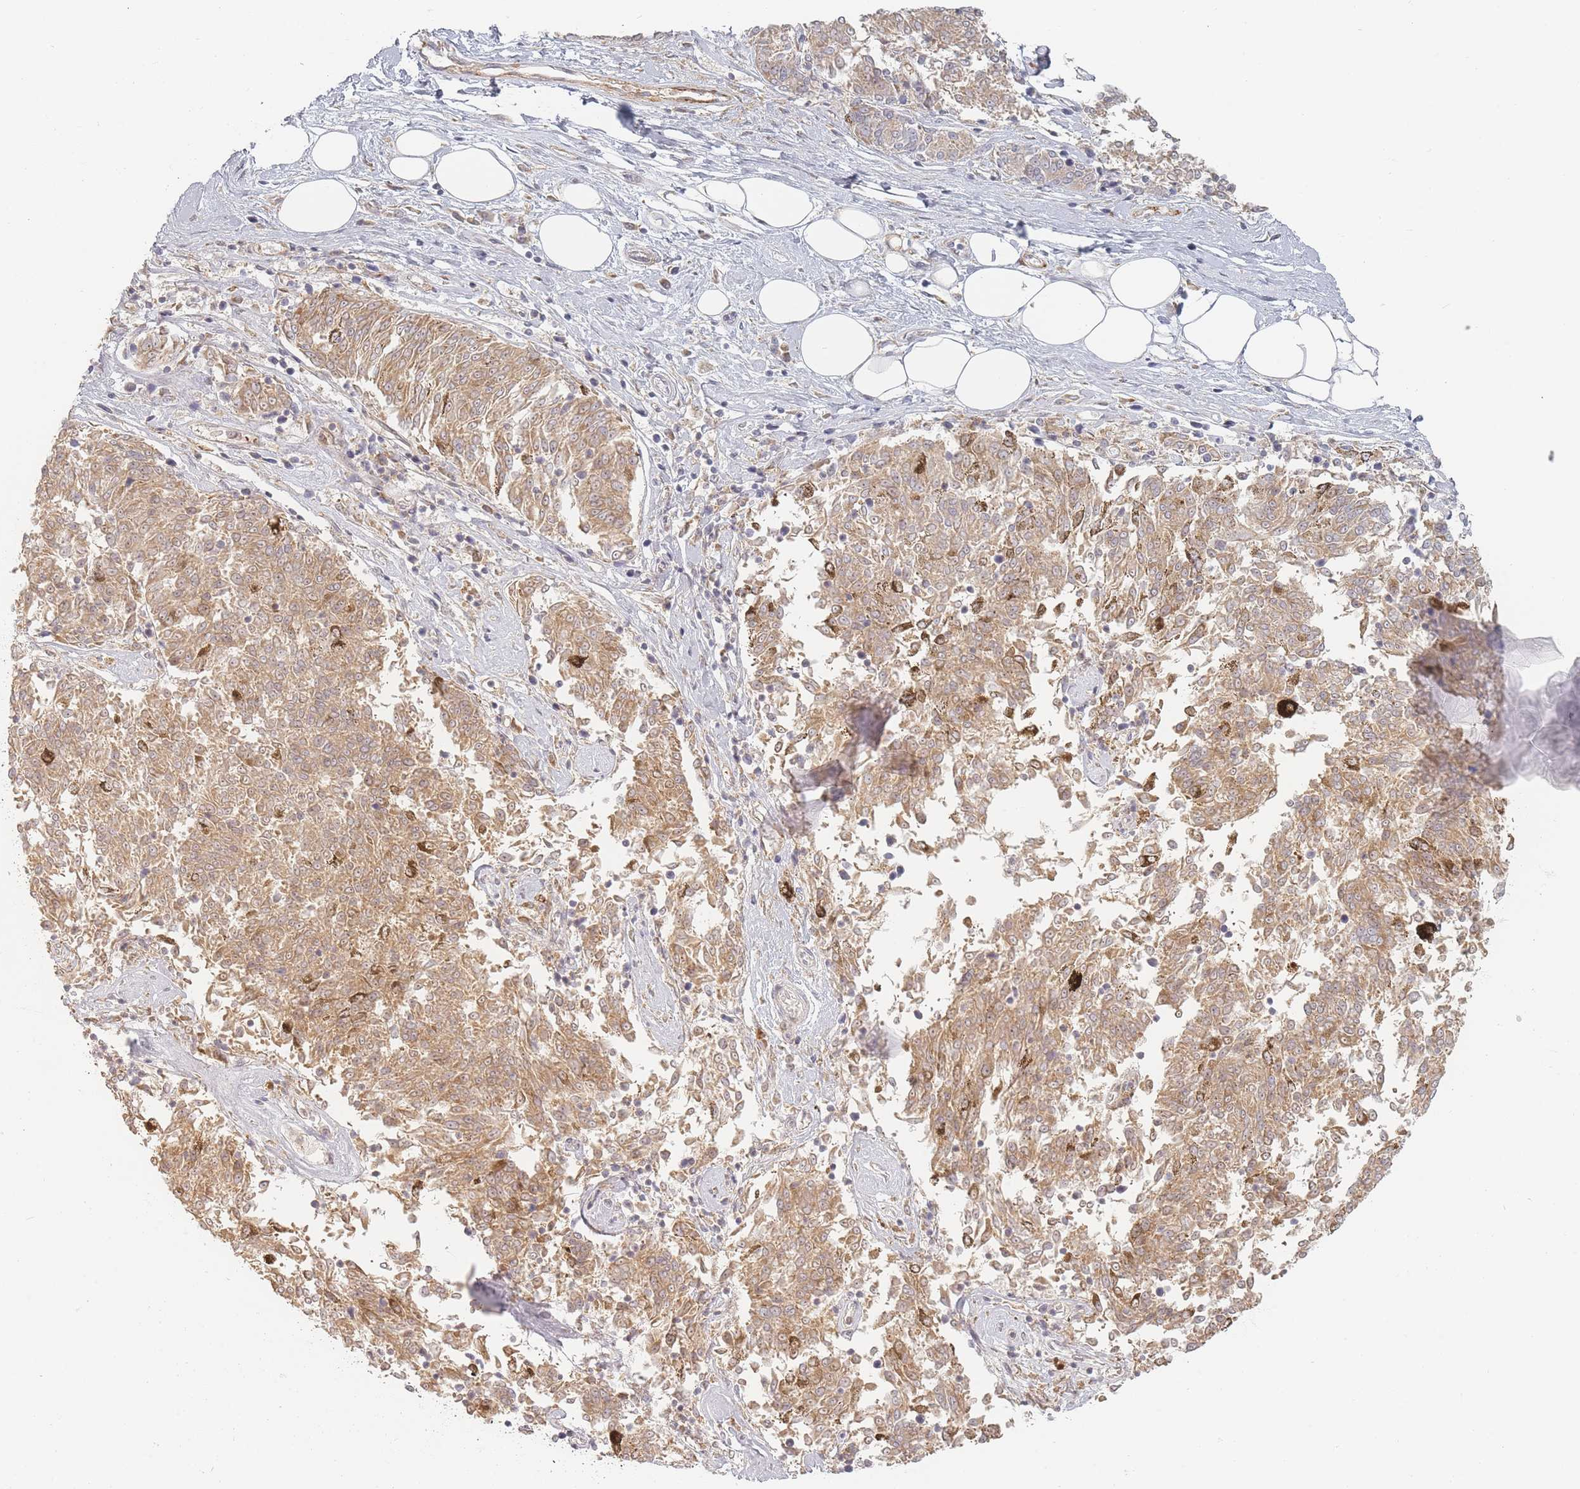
{"staining": {"intensity": "moderate", "quantity": ">75%", "location": "cytoplasmic/membranous"}, "tissue": "melanoma", "cell_type": "Tumor cells", "image_type": "cancer", "snomed": [{"axis": "morphology", "description": "Malignant melanoma, NOS"}, {"axis": "topography", "description": "Skin"}], "caption": "Approximately >75% of tumor cells in malignant melanoma show moderate cytoplasmic/membranous protein positivity as visualized by brown immunohistochemical staining.", "gene": "ZKSCAN7", "patient": {"sex": "female", "age": 72}}